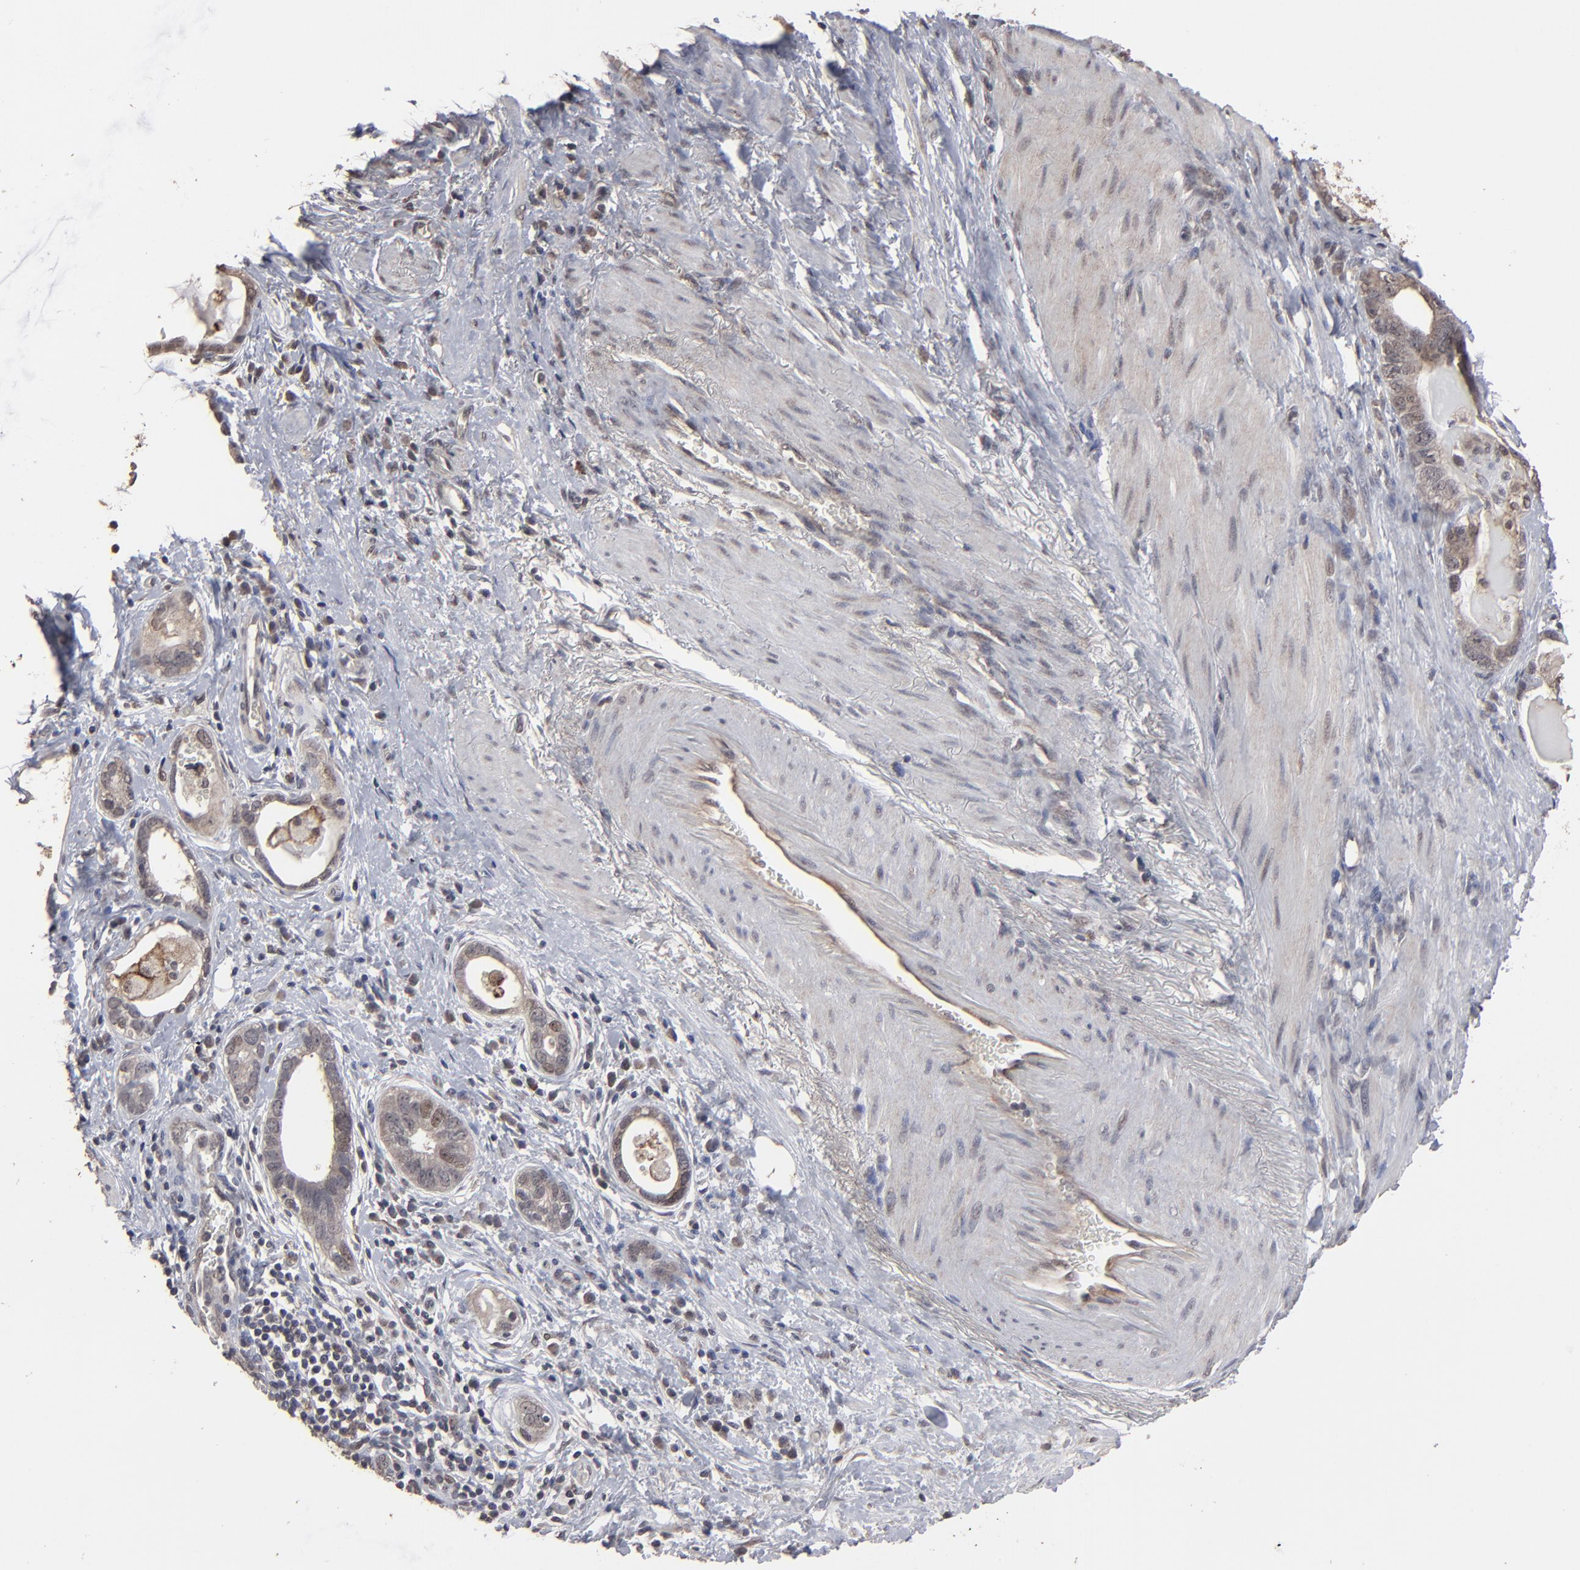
{"staining": {"intensity": "moderate", "quantity": ">75%", "location": "cytoplasmic/membranous,nuclear"}, "tissue": "stomach cancer", "cell_type": "Tumor cells", "image_type": "cancer", "snomed": [{"axis": "morphology", "description": "Adenocarcinoma, NOS"}, {"axis": "topography", "description": "Stomach, lower"}], "caption": "Protein staining of adenocarcinoma (stomach) tissue reveals moderate cytoplasmic/membranous and nuclear positivity in about >75% of tumor cells.", "gene": "SLC22A17", "patient": {"sex": "female", "age": 93}}